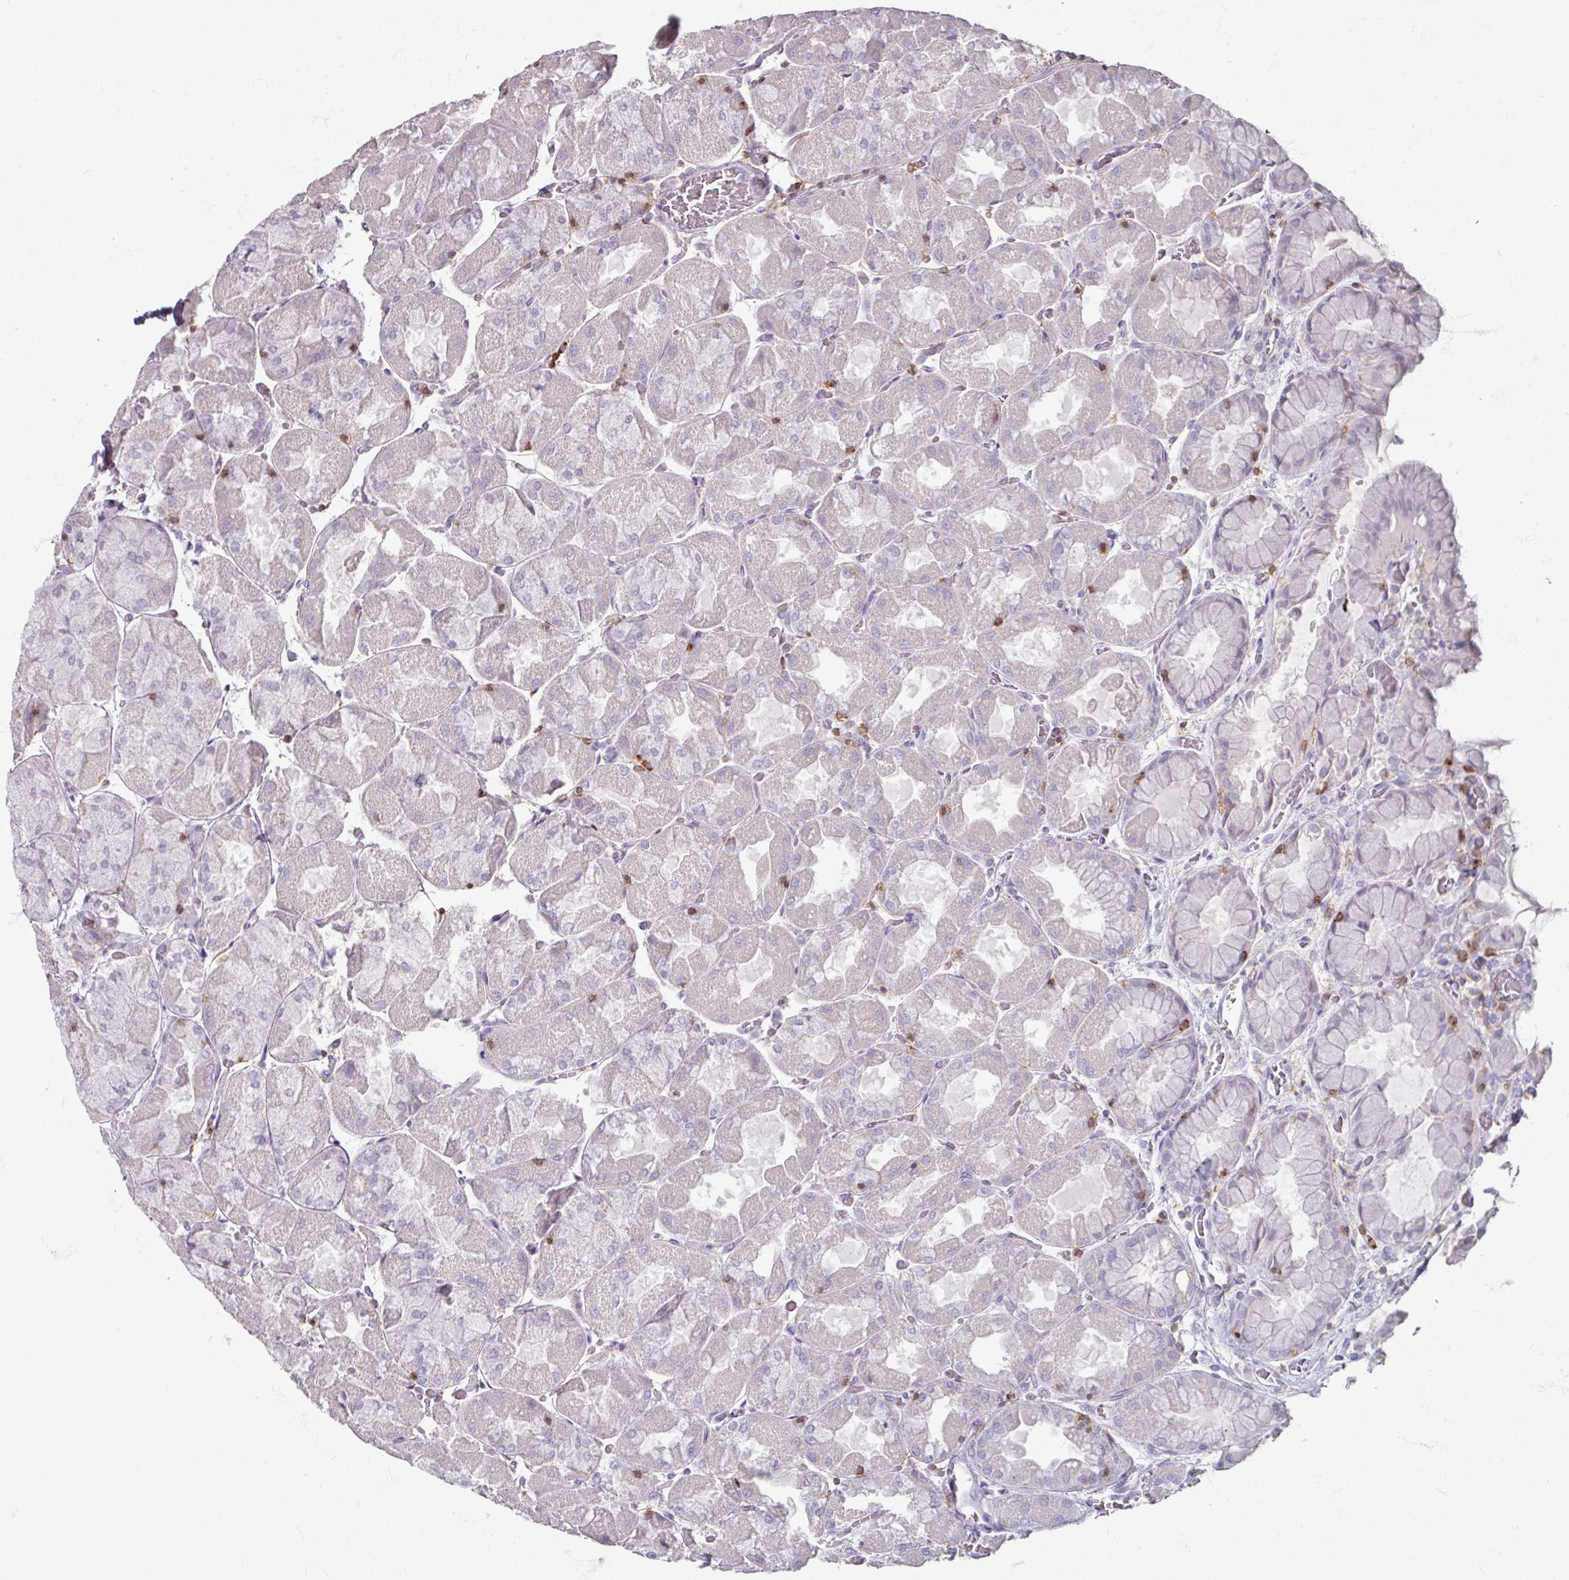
{"staining": {"intensity": "negative", "quantity": "none", "location": "none"}, "tissue": "stomach", "cell_type": "Glandular cells", "image_type": "normal", "snomed": [{"axis": "morphology", "description": "Normal tissue, NOS"}, {"axis": "topography", "description": "Stomach"}], "caption": "This is an IHC histopathology image of benign human stomach. There is no expression in glandular cells.", "gene": "PTPRC", "patient": {"sex": "female", "age": 61}}